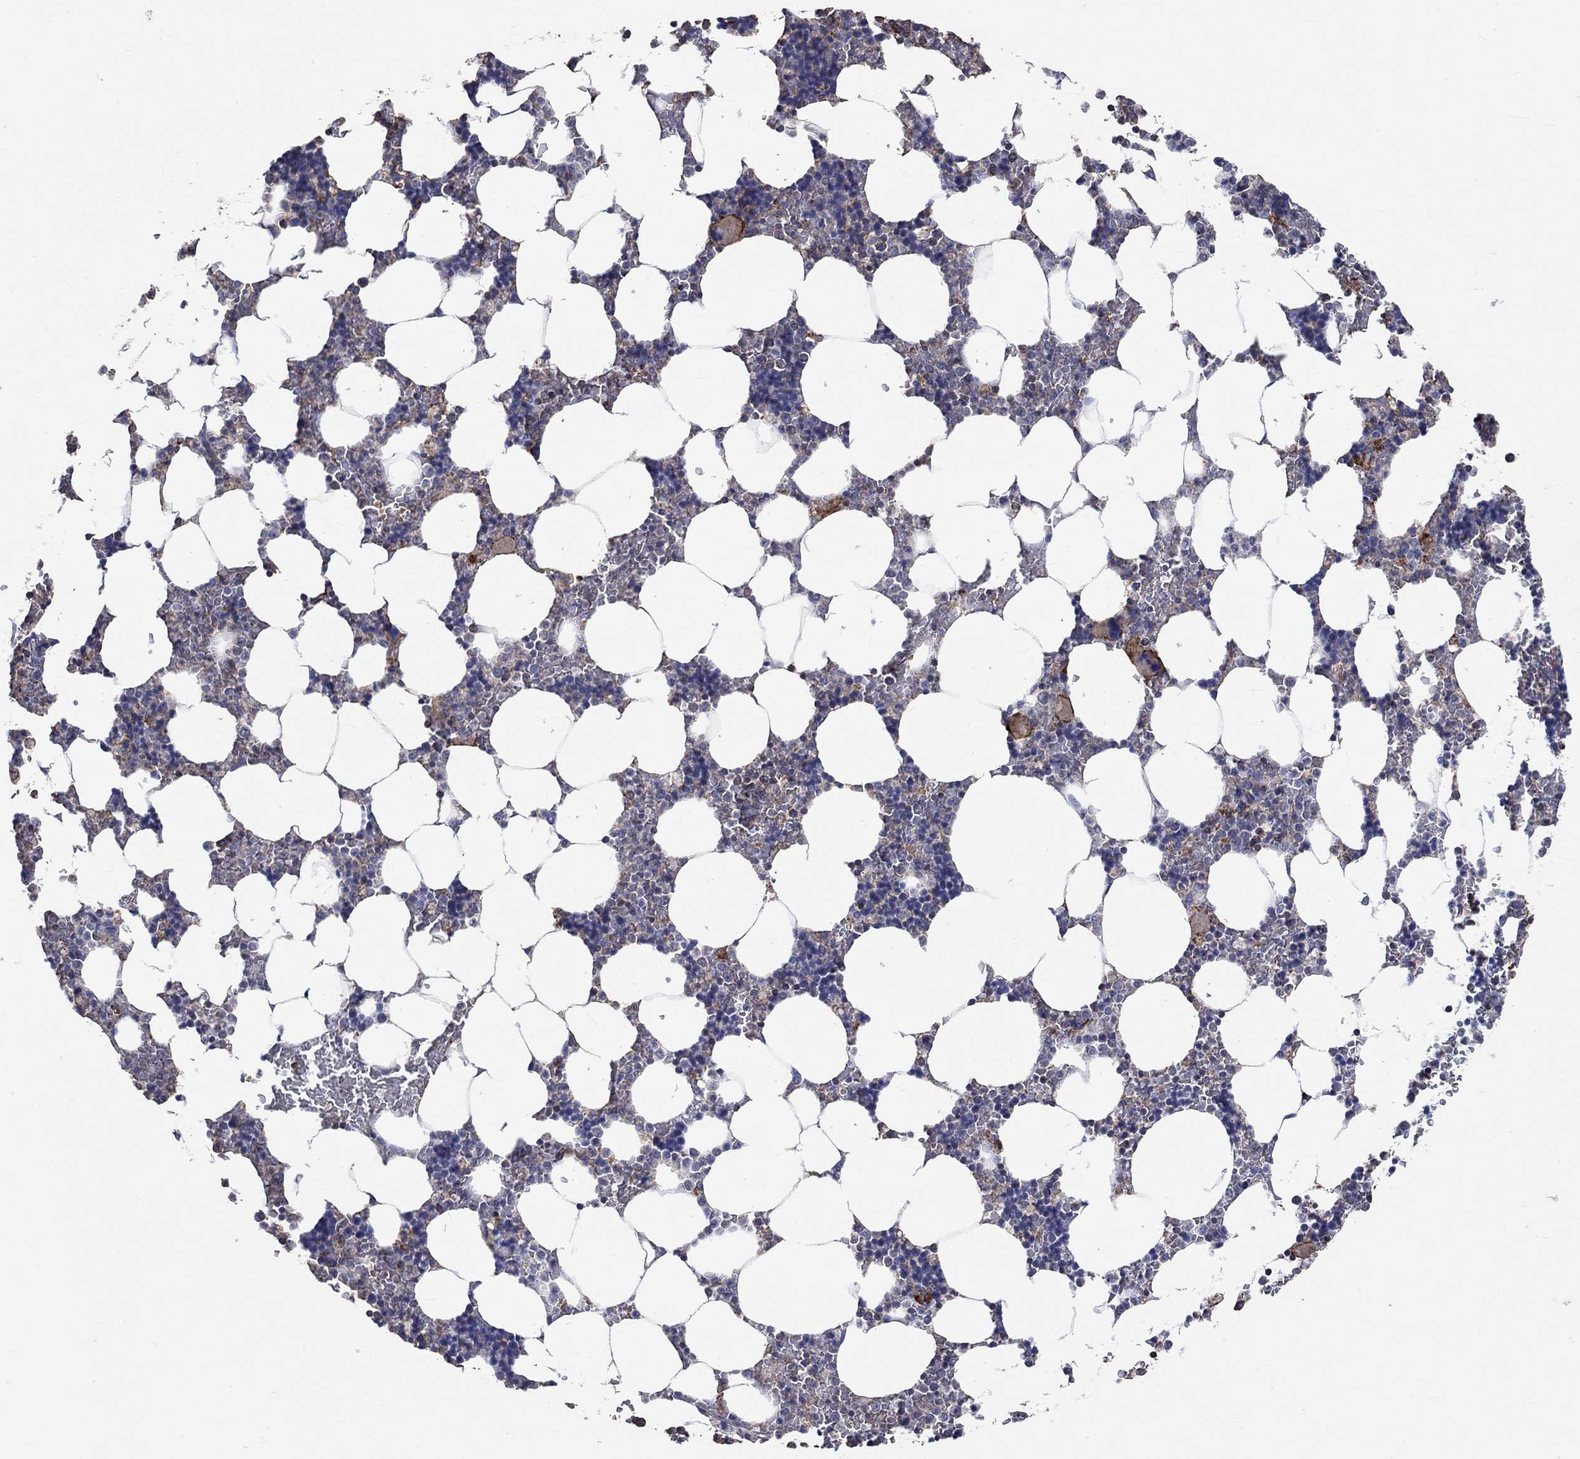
{"staining": {"intensity": "strong", "quantity": "<25%", "location": "cytoplasmic/membranous"}, "tissue": "bone marrow", "cell_type": "Hematopoietic cells", "image_type": "normal", "snomed": [{"axis": "morphology", "description": "Normal tissue, NOS"}, {"axis": "topography", "description": "Bone marrow"}], "caption": "Hematopoietic cells exhibit medium levels of strong cytoplasmic/membranous positivity in about <25% of cells in benign human bone marrow.", "gene": "TNFAIP8L3", "patient": {"sex": "male", "age": 51}}